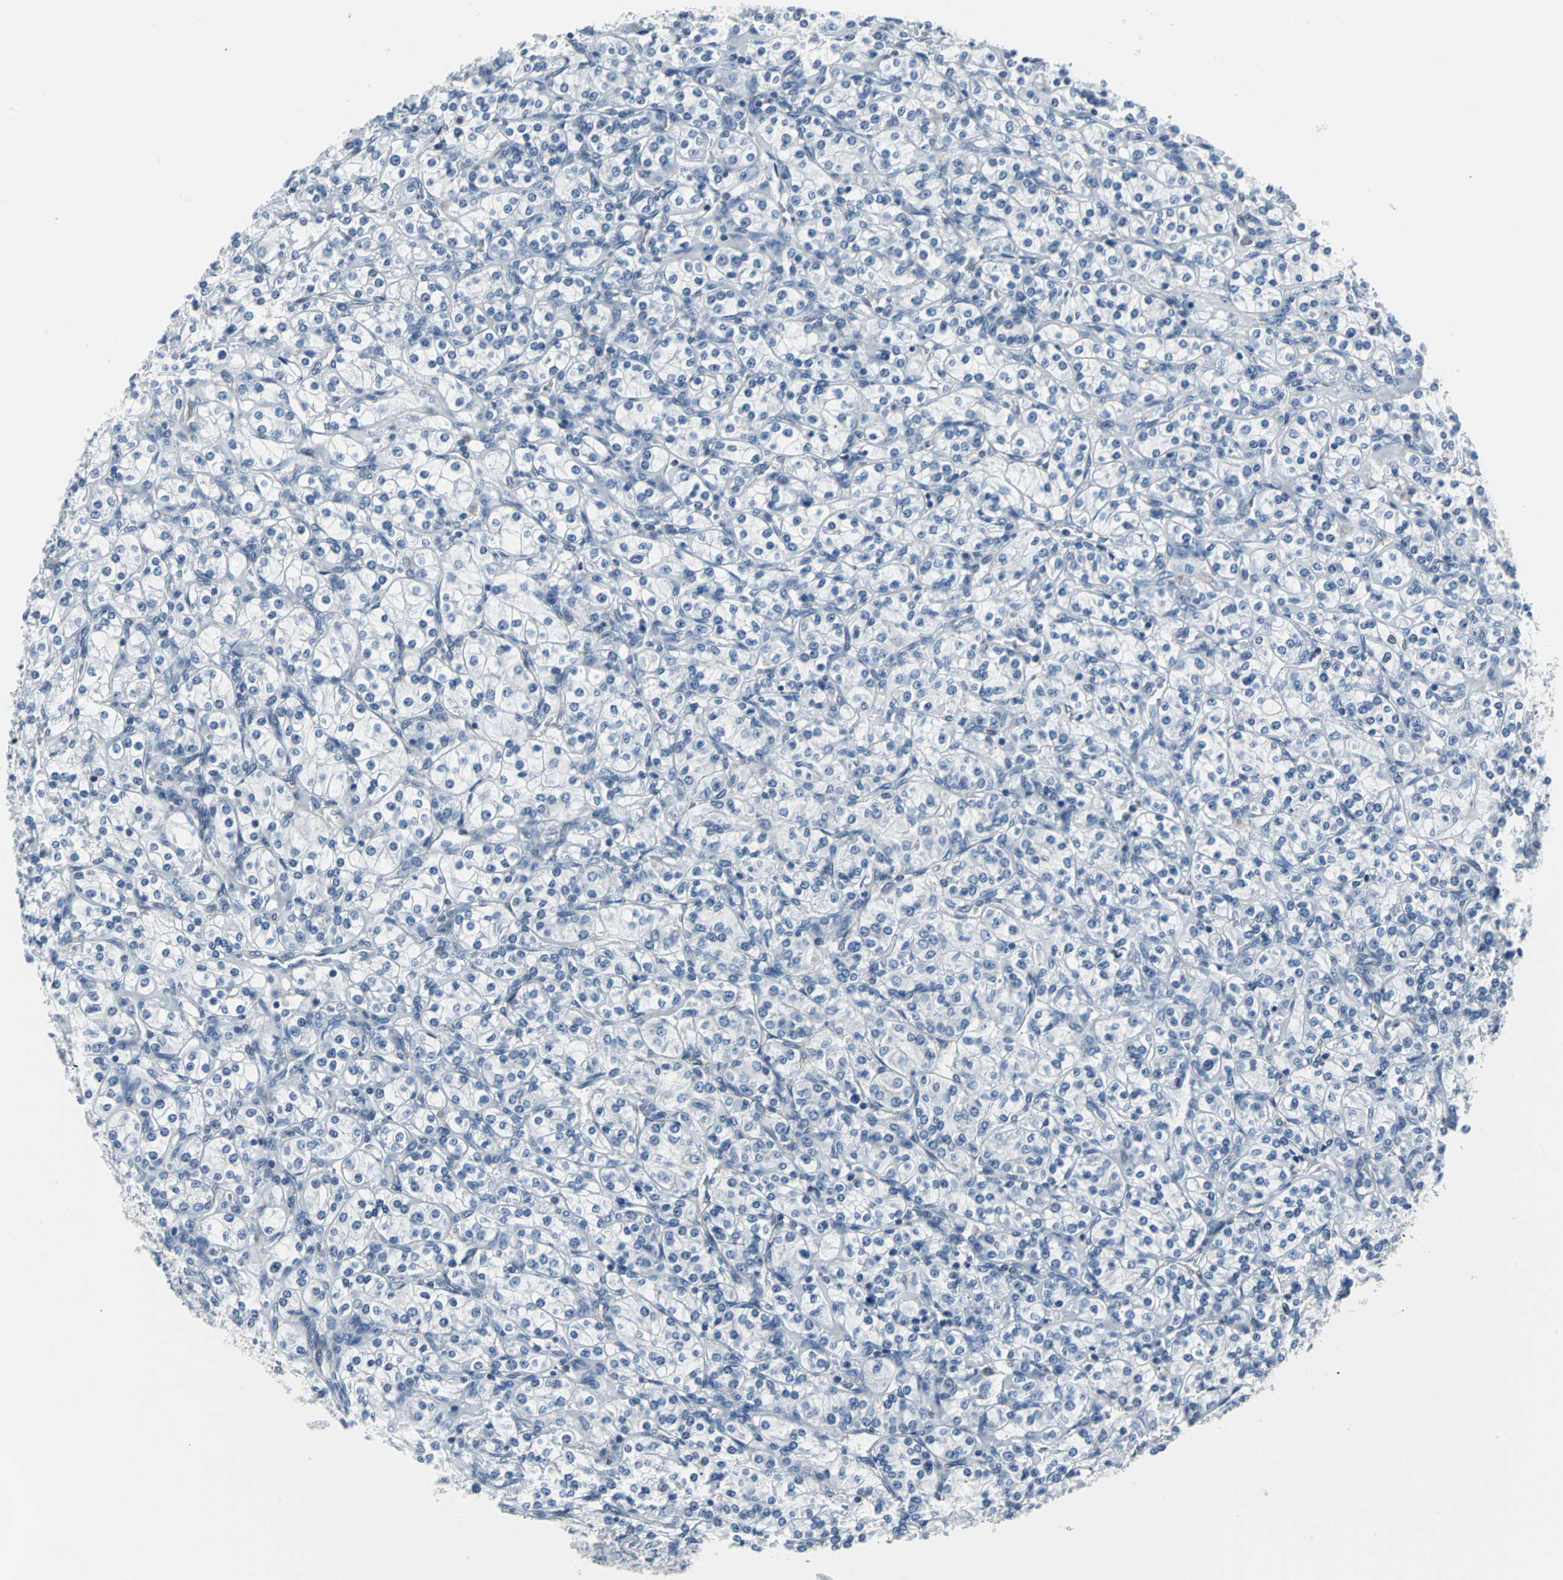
{"staining": {"intensity": "negative", "quantity": "none", "location": "none"}, "tissue": "renal cancer", "cell_type": "Tumor cells", "image_type": "cancer", "snomed": [{"axis": "morphology", "description": "Adenocarcinoma, NOS"}, {"axis": "topography", "description": "Kidney"}], "caption": "Immunohistochemical staining of adenocarcinoma (renal) demonstrates no significant positivity in tumor cells. Nuclei are stained in blue.", "gene": "IQGAP2", "patient": {"sex": "male", "age": 77}}